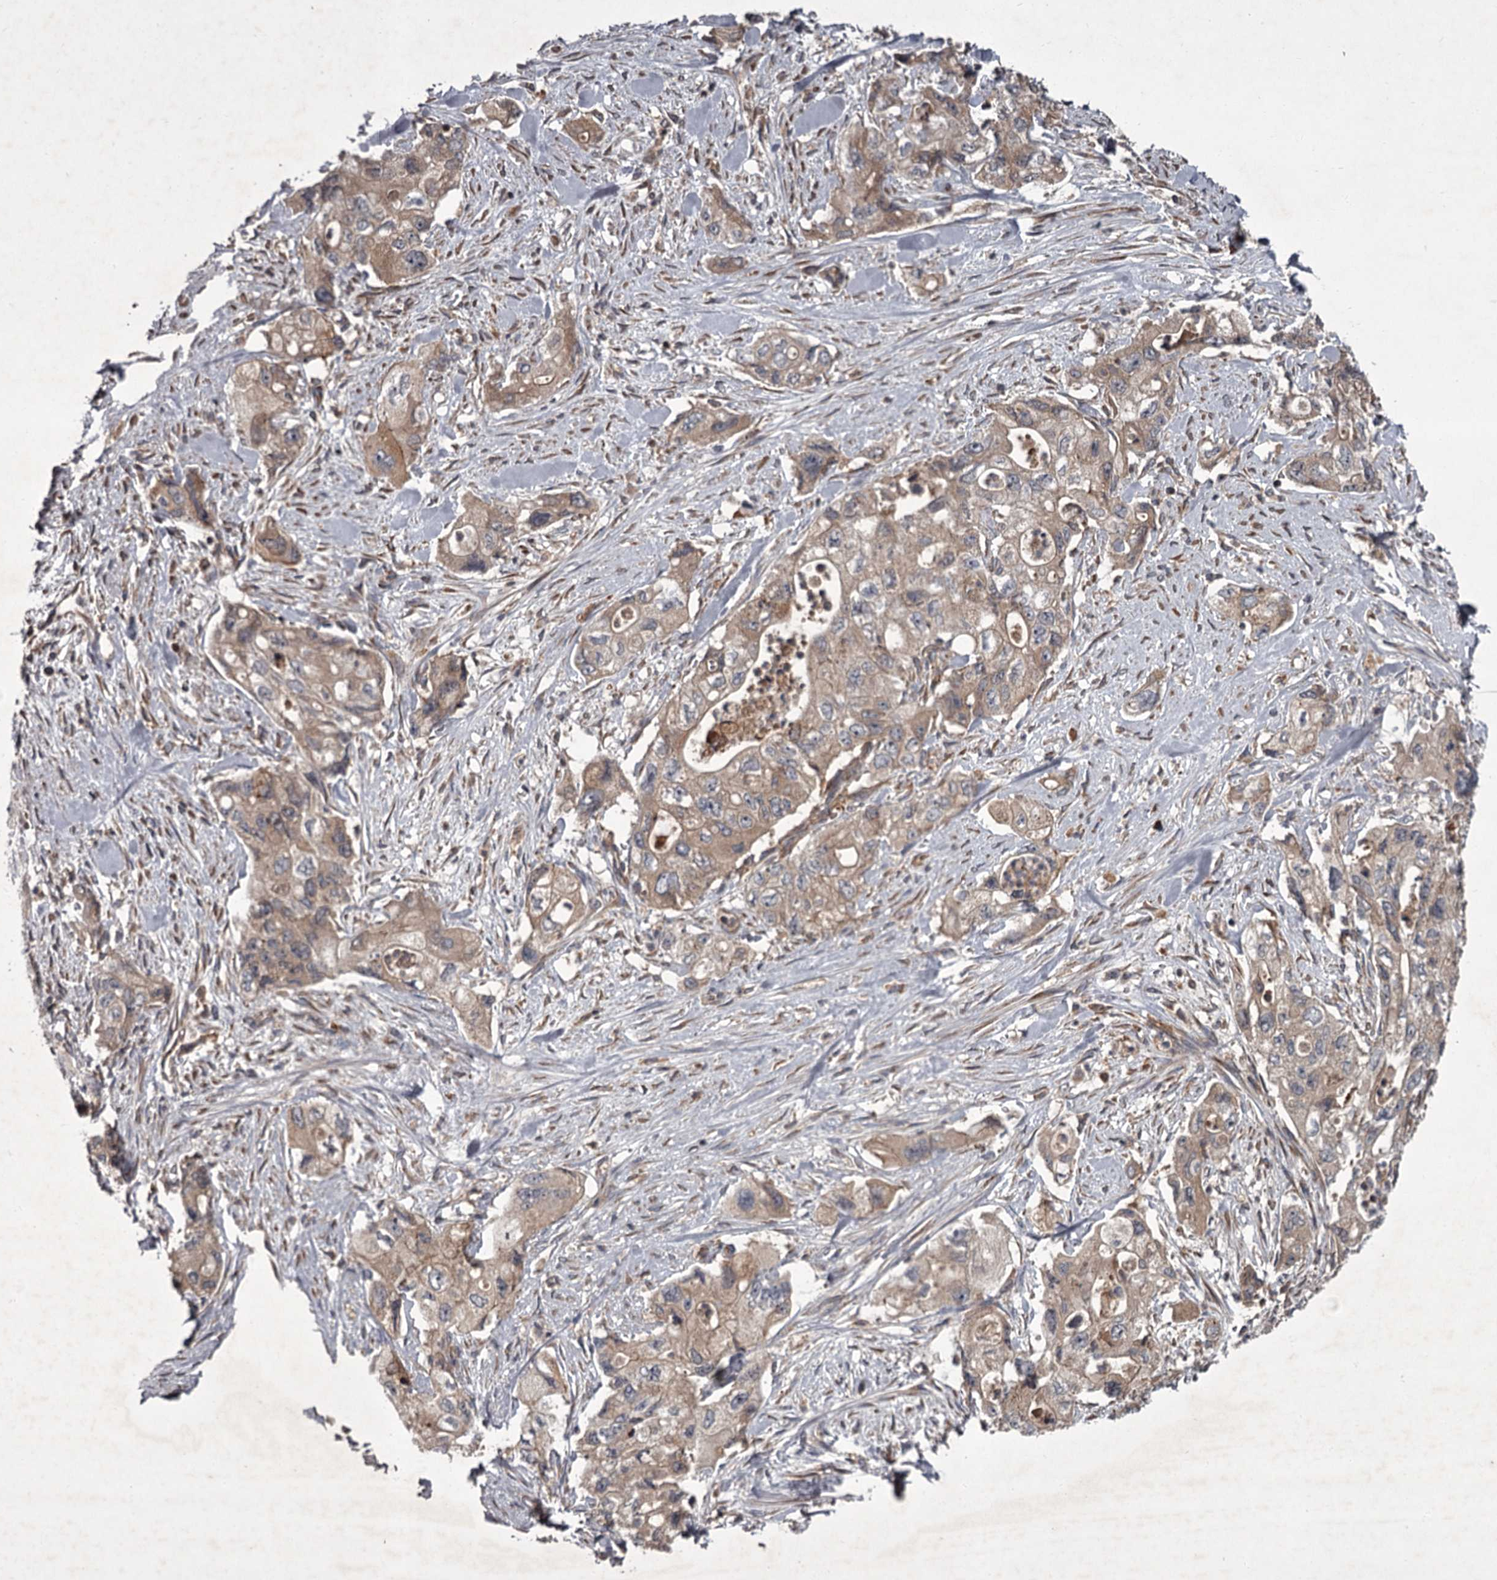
{"staining": {"intensity": "moderate", "quantity": ">75%", "location": "cytoplasmic/membranous"}, "tissue": "pancreatic cancer", "cell_type": "Tumor cells", "image_type": "cancer", "snomed": [{"axis": "morphology", "description": "Adenocarcinoma, NOS"}, {"axis": "topography", "description": "Pancreas"}], "caption": "Immunohistochemistry (DAB) staining of pancreatic cancer (adenocarcinoma) shows moderate cytoplasmic/membranous protein positivity in approximately >75% of tumor cells.", "gene": "UNC93B1", "patient": {"sex": "female", "age": 73}}